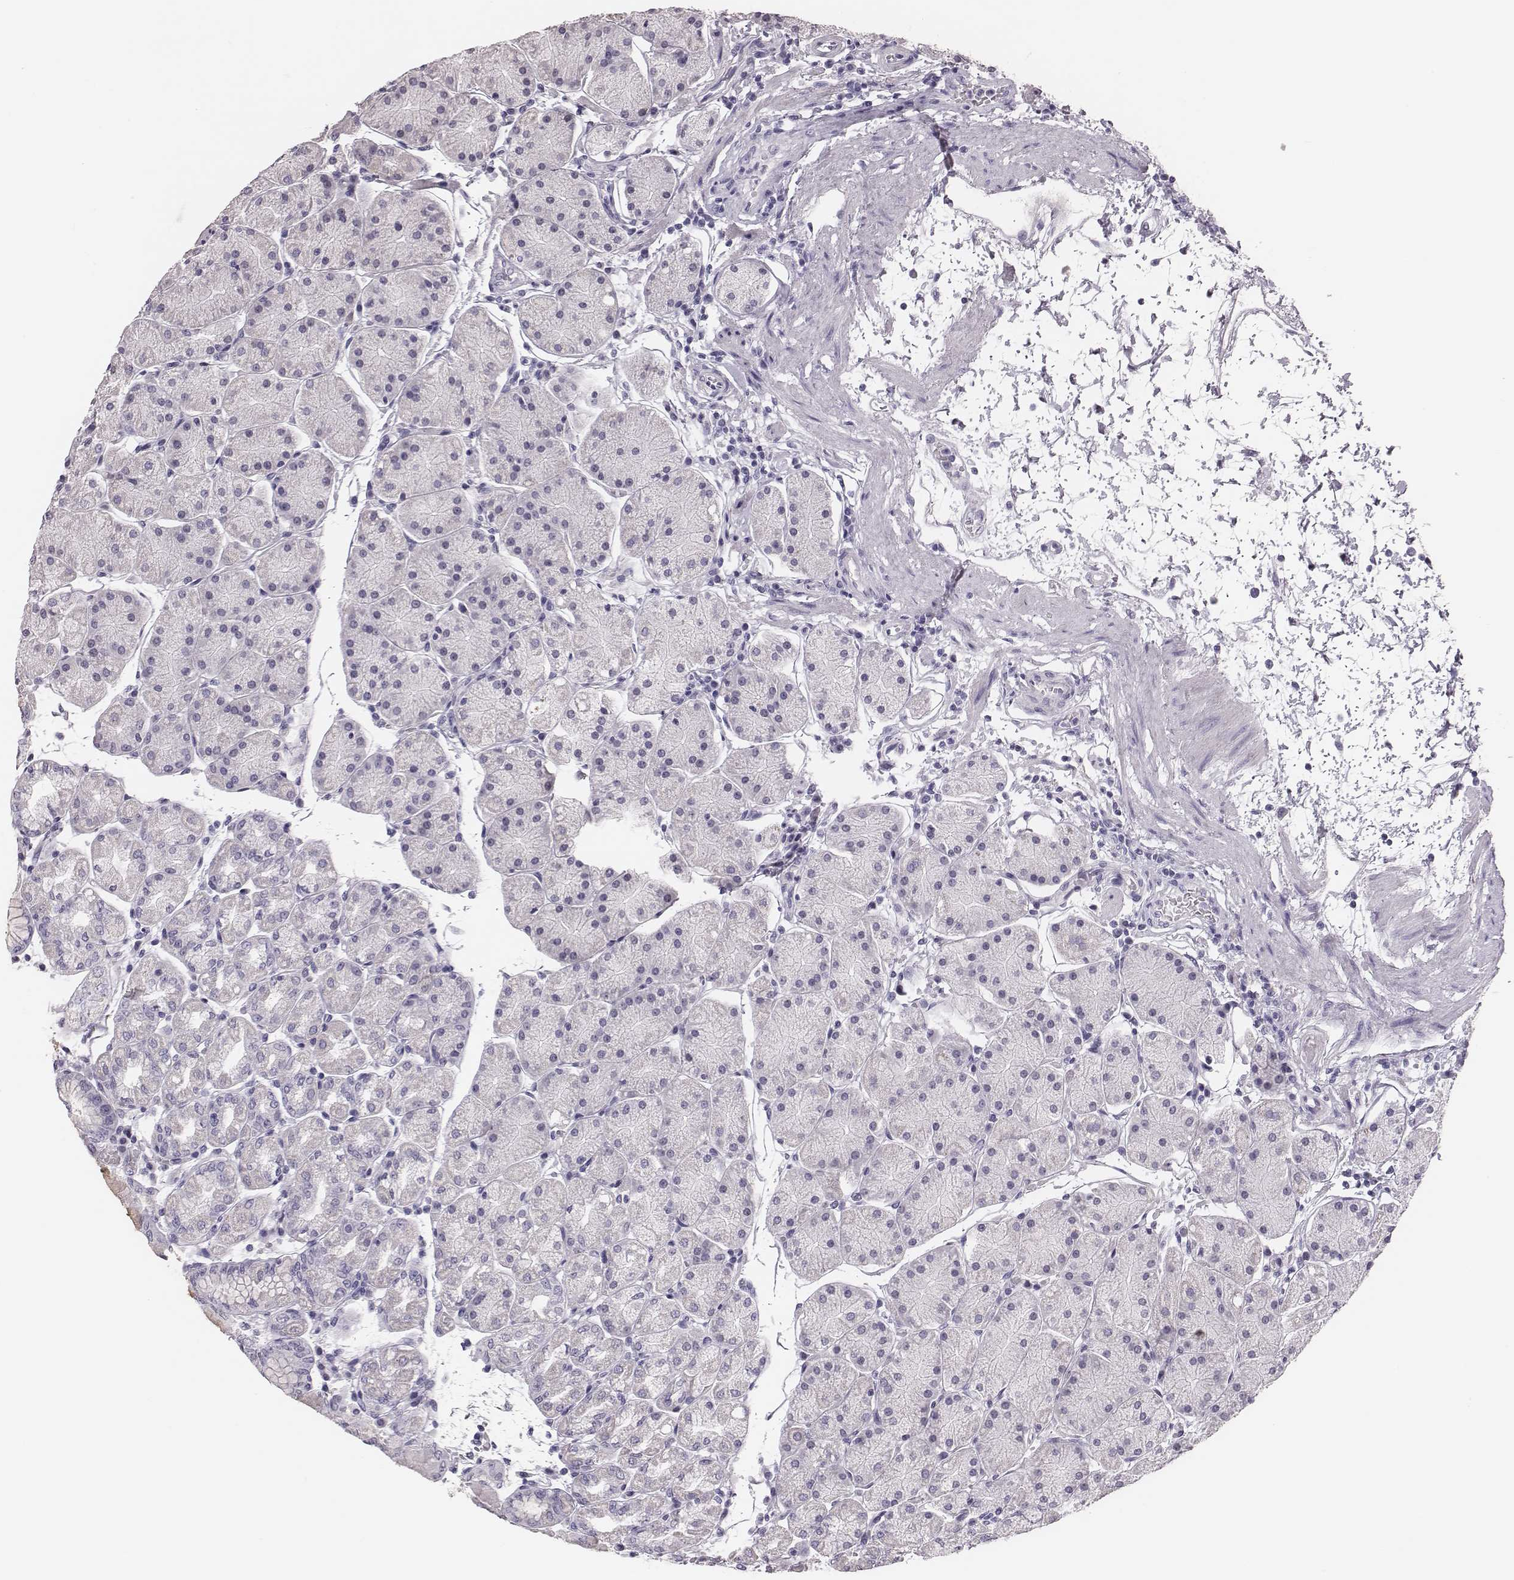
{"staining": {"intensity": "negative", "quantity": "none", "location": "none"}, "tissue": "stomach", "cell_type": "Glandular cells", "image_type": "normal", "snomed": [{"axis": "morphology", "description": "Normal tissue, NOS"}, {"axis": "topography", "description": "Stomach"}], "caption": "DAB (3,3'-diaminobenzidine) immunohistochemical staining of unremarkable human stomach demonstrates no significant expression in glandular cells.", "gene": "H1", "patient": {"sex": "male", "age": 54}}